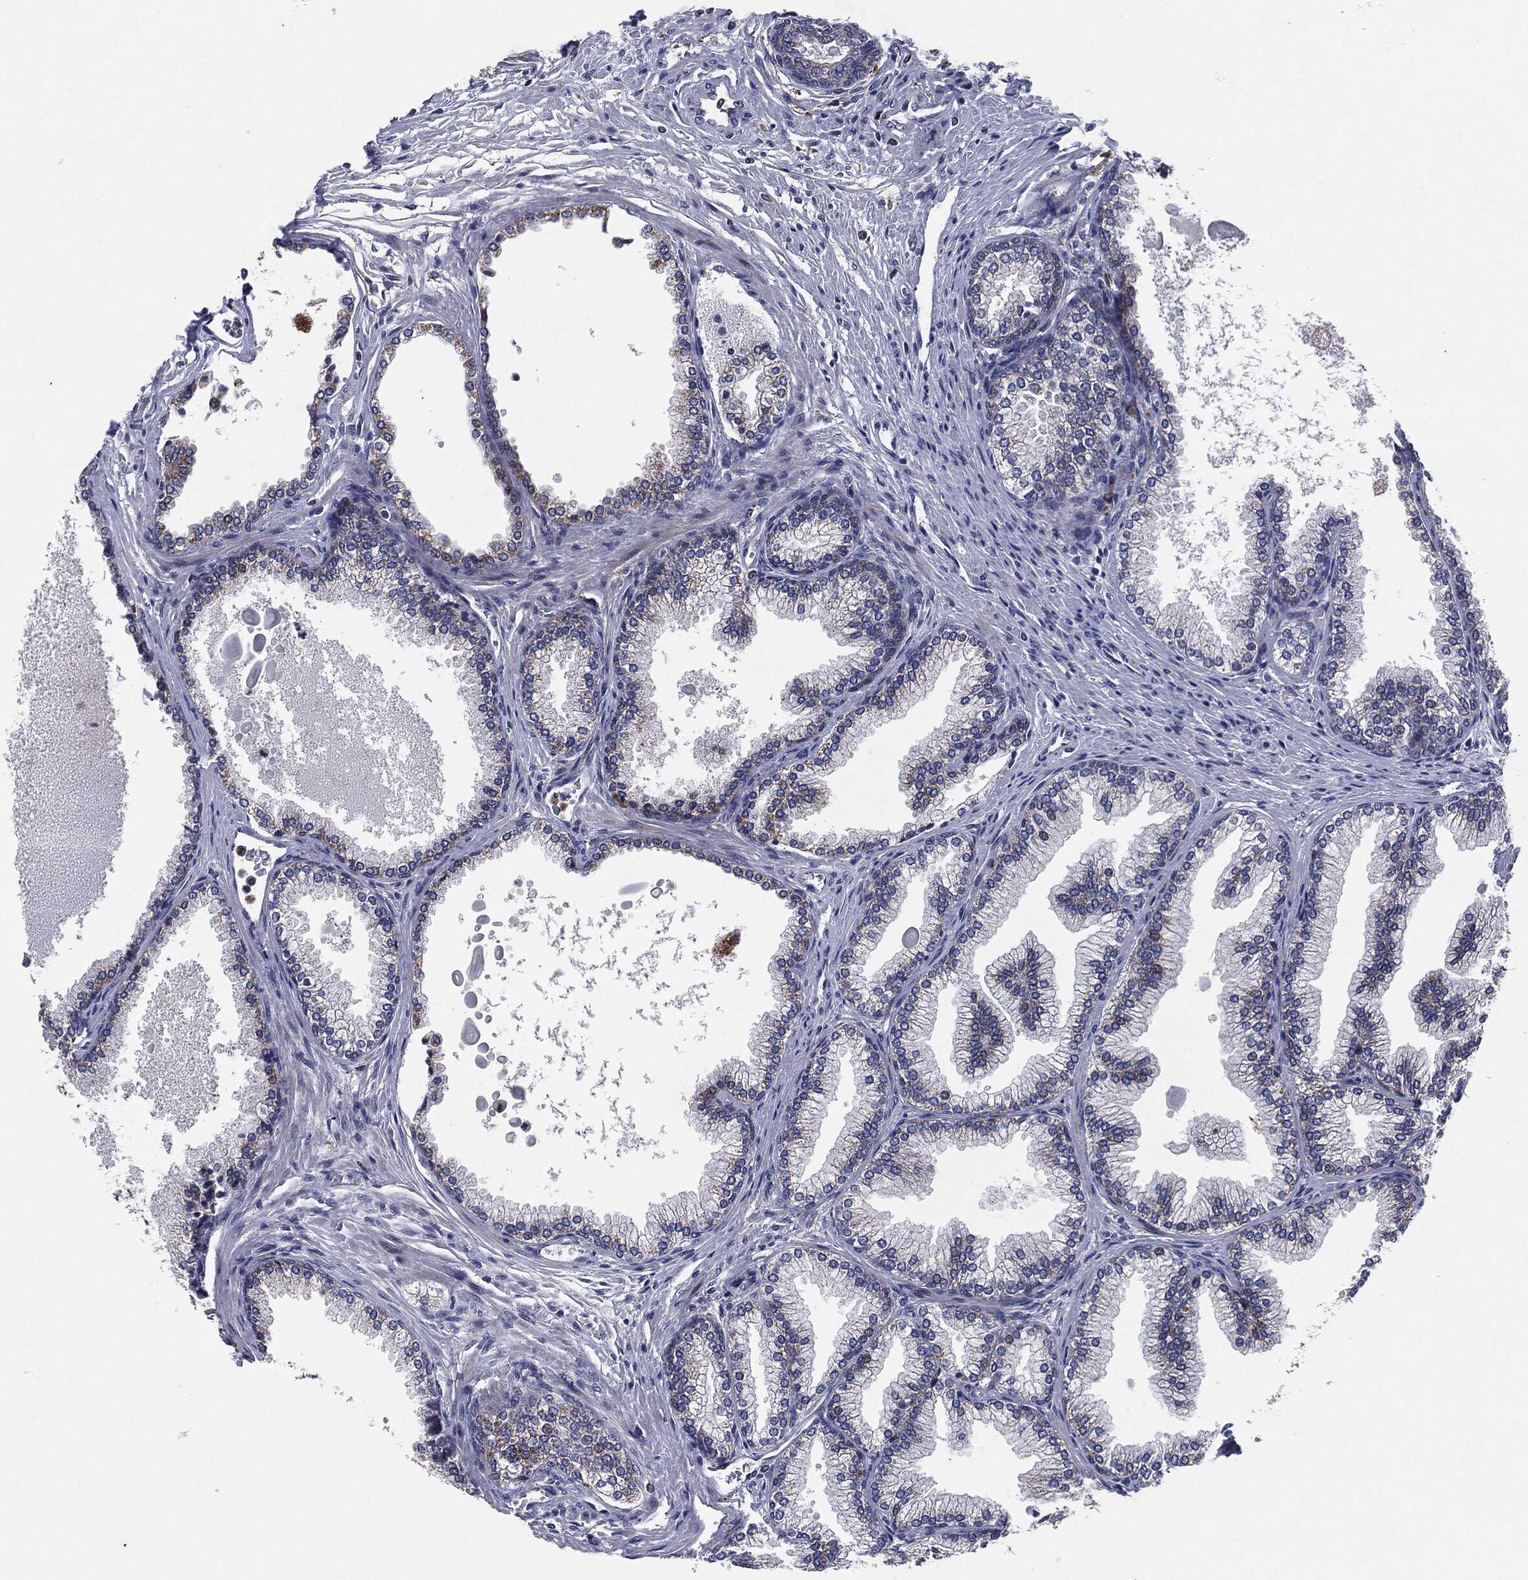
{"staining": {"intensity": "moderate", "quantity": "<25%", "location": "cytoplasmic/membranous"}, "tissue": "prostate", "cell_type": "Glandular cells", "image_type": "normal", "snomed": [{"axis": "morphology", "description": "Normal tissue, NOS"}, {"axis": "topography", "description": "Prostate"}], "caption": "Prostate was stained to show a protein in brown. There is low levels of moderate cytoplasmic/membranous positivity in approximately <25% of glandular cells. (Brightfield microscopy of DAB IHC at high magnification).", "gene": "SLC31A2", "patient": {"sex": "male", "age": 72}}